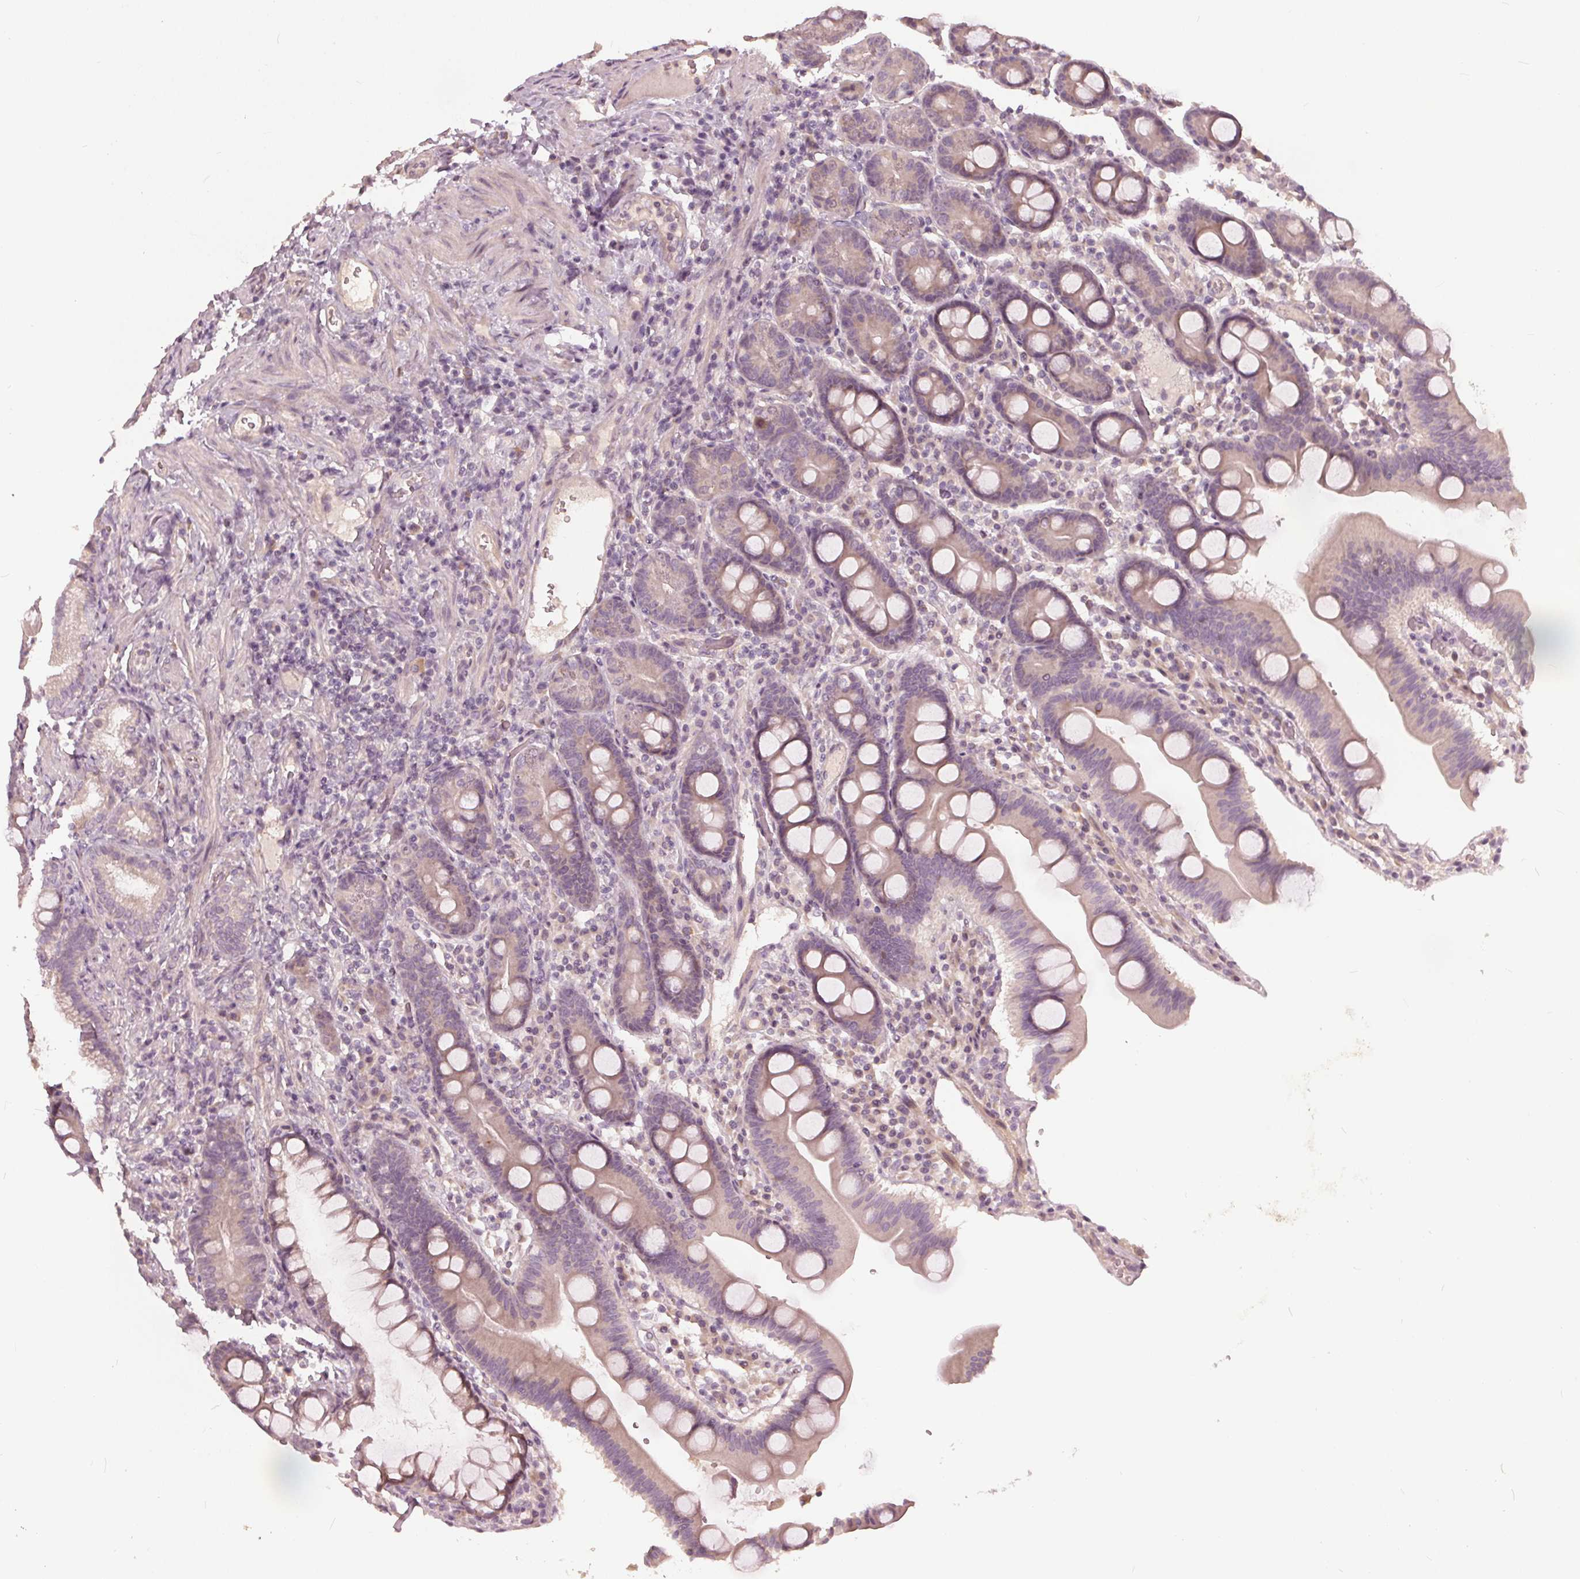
{"staining": {"intensity": "negative", "quantity": "none", "location": "none"}, "tissue": "duodenum", "cell_type": "Glandular cells", "image_type": "normal", "snomed": [{"axis": "morphology", "description": "Normal tissue, NOS"}, {"axis": "topography", "description": "Pancreas"}, {"axis": "topography", "description": "Duodenum"}], "caption": "Protein analysis of normal duodenum shows no significant expression in glandular cells.", "gene": "KLK13", "patient": {"sex": "male", "age": 59}}